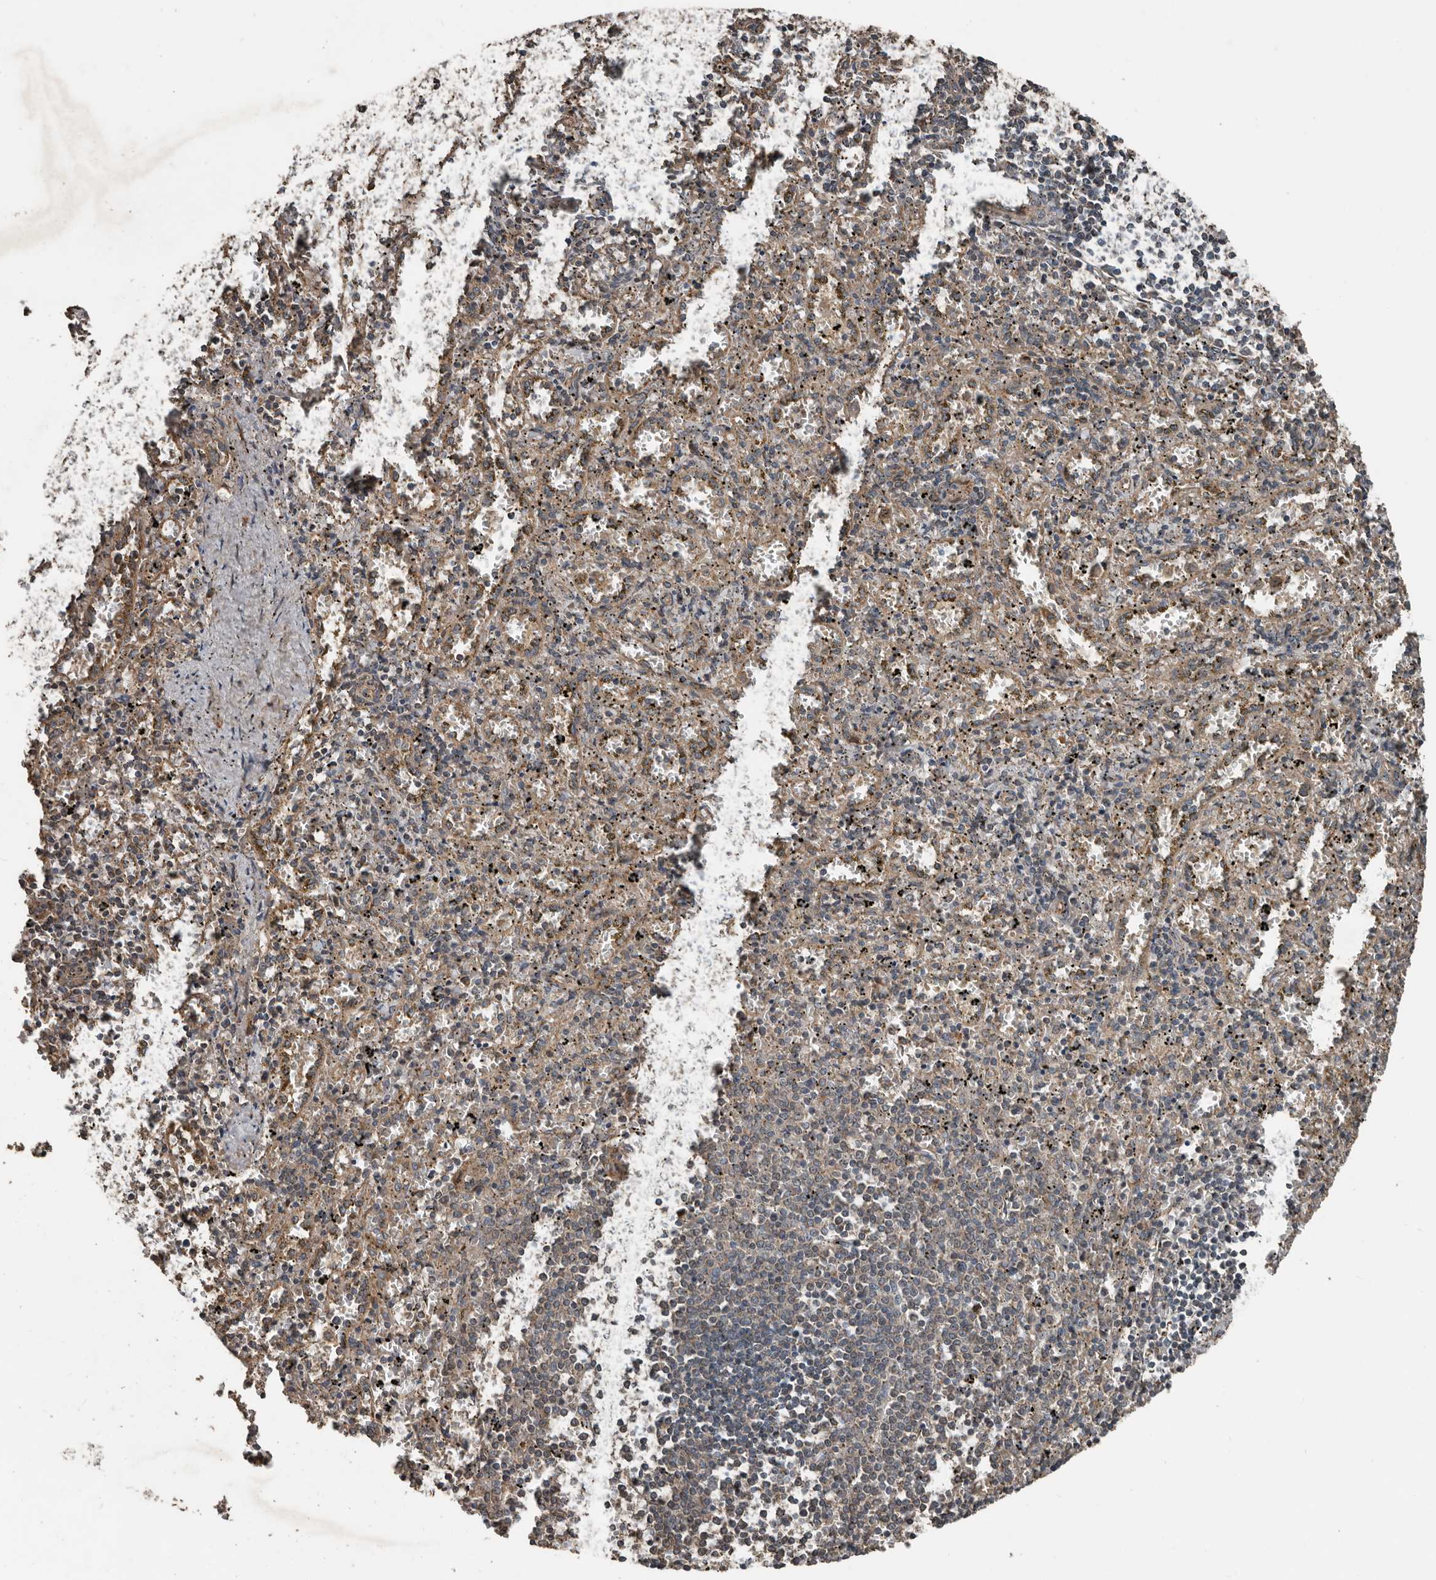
{"staining": {"intensity": "weak", "quantity": "<25%", "location": "cytoplasmic/membranous"}, "tissue": "spleen", "cell_type": "Cells in red pulp", "image_type": "normal", "snomed": [{"axis": "morphology", "description": "Normal tissue, NOS"}, {"axis": "topography", "description": "Spleen"}], "caption": "Immunohistochemistry histopathology image of unremarkable spleen stained for a protein (brown), which displays no positivity in cells in red pulp.", "gene": "RNF207", "patient": {"sex": "male", "age": 11}}